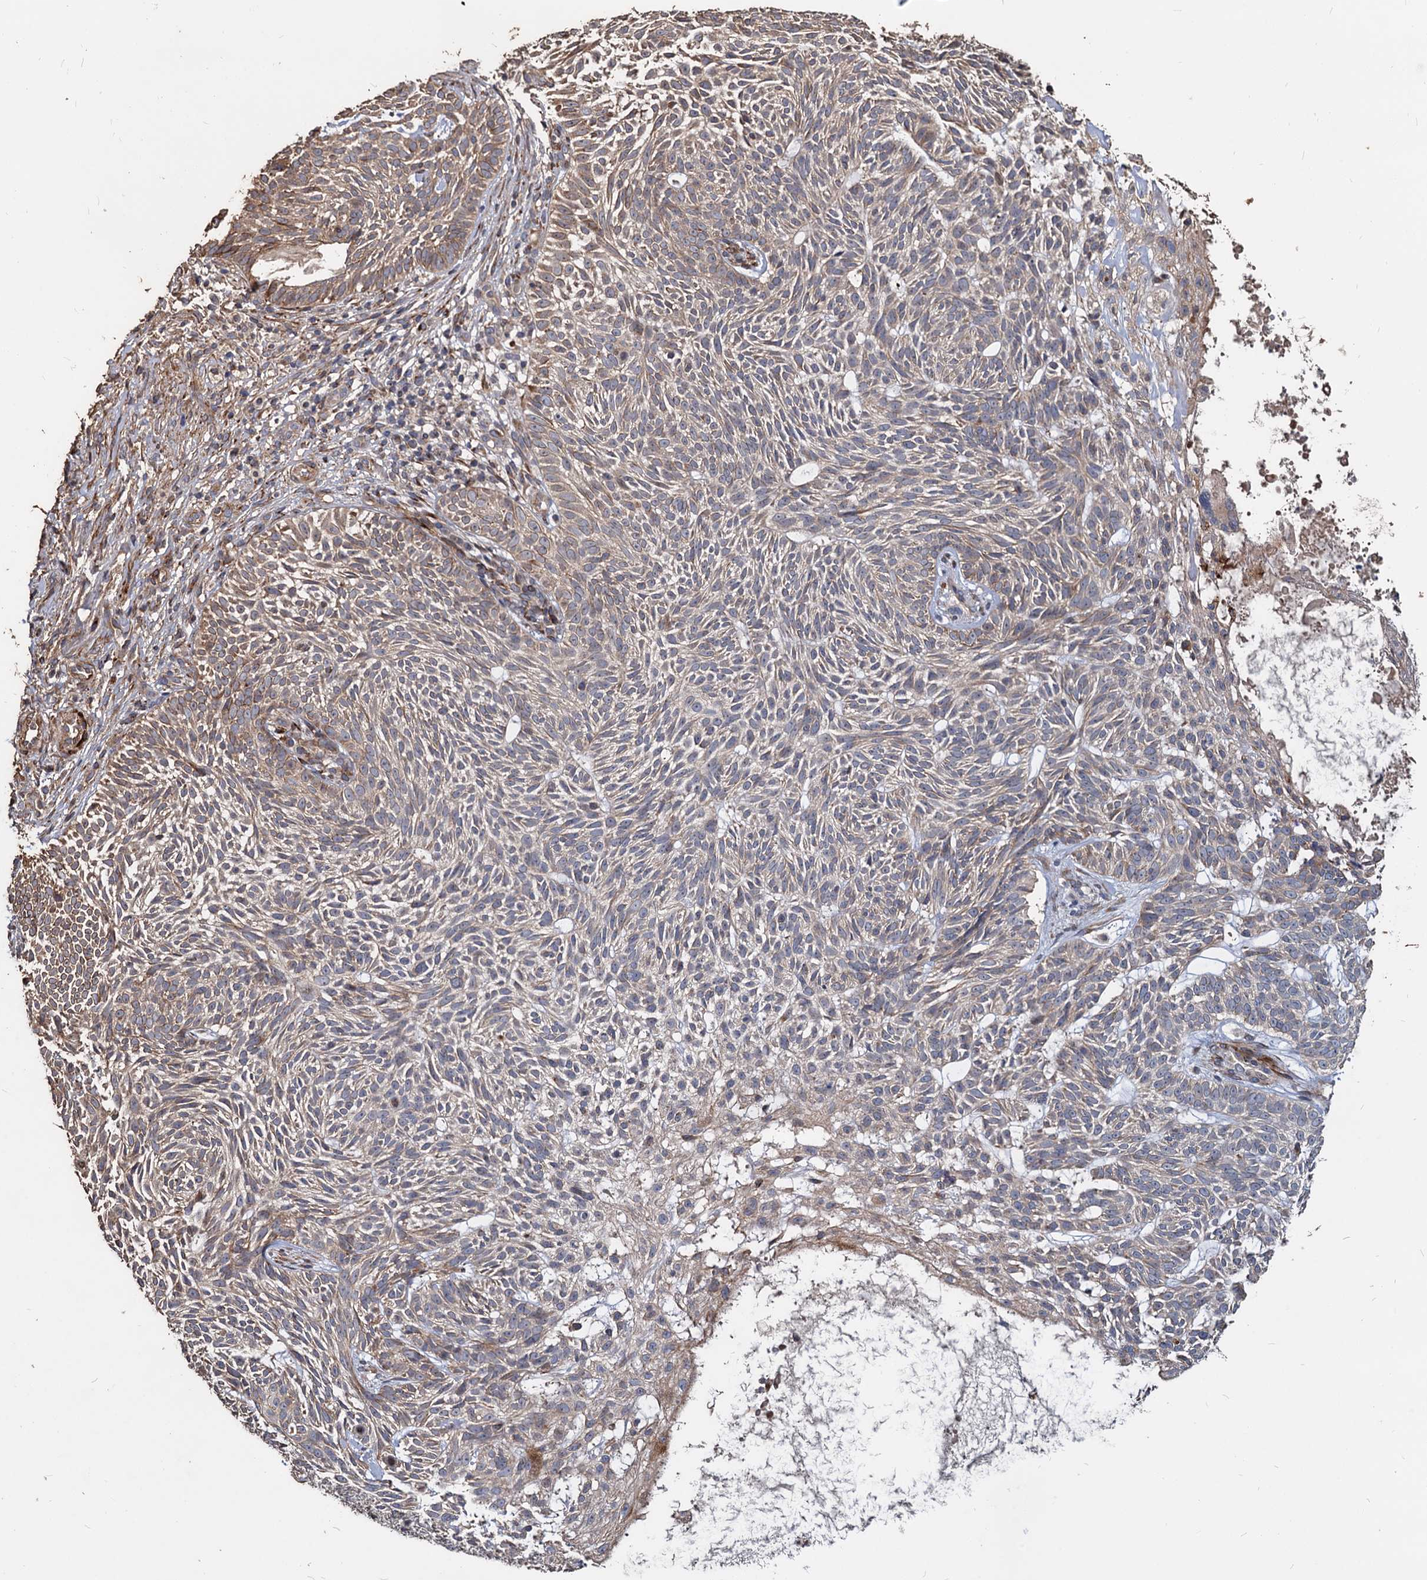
{"staining": {"intensity": "weak", "quantity": "25%-75%", "location": "cytoplasmic/membranous"}, "tissue": "skin cancer", "cell_type": "Tumor cells", "image_type": "cancer", "snomed": [{"axis": "morphology", "description": "Basal cell carcinoma"}, {"axis": "topography", "description": "Skin"}], "caption": "Protein staining by IHC reveals weak cytoplasmic/membranous staining in approximately 25%-75% of tumor cells in skin cancer (basal cell carcinoma).", "gene": "DEPDC4", "patient": {"sex": "male", "age": 75}}